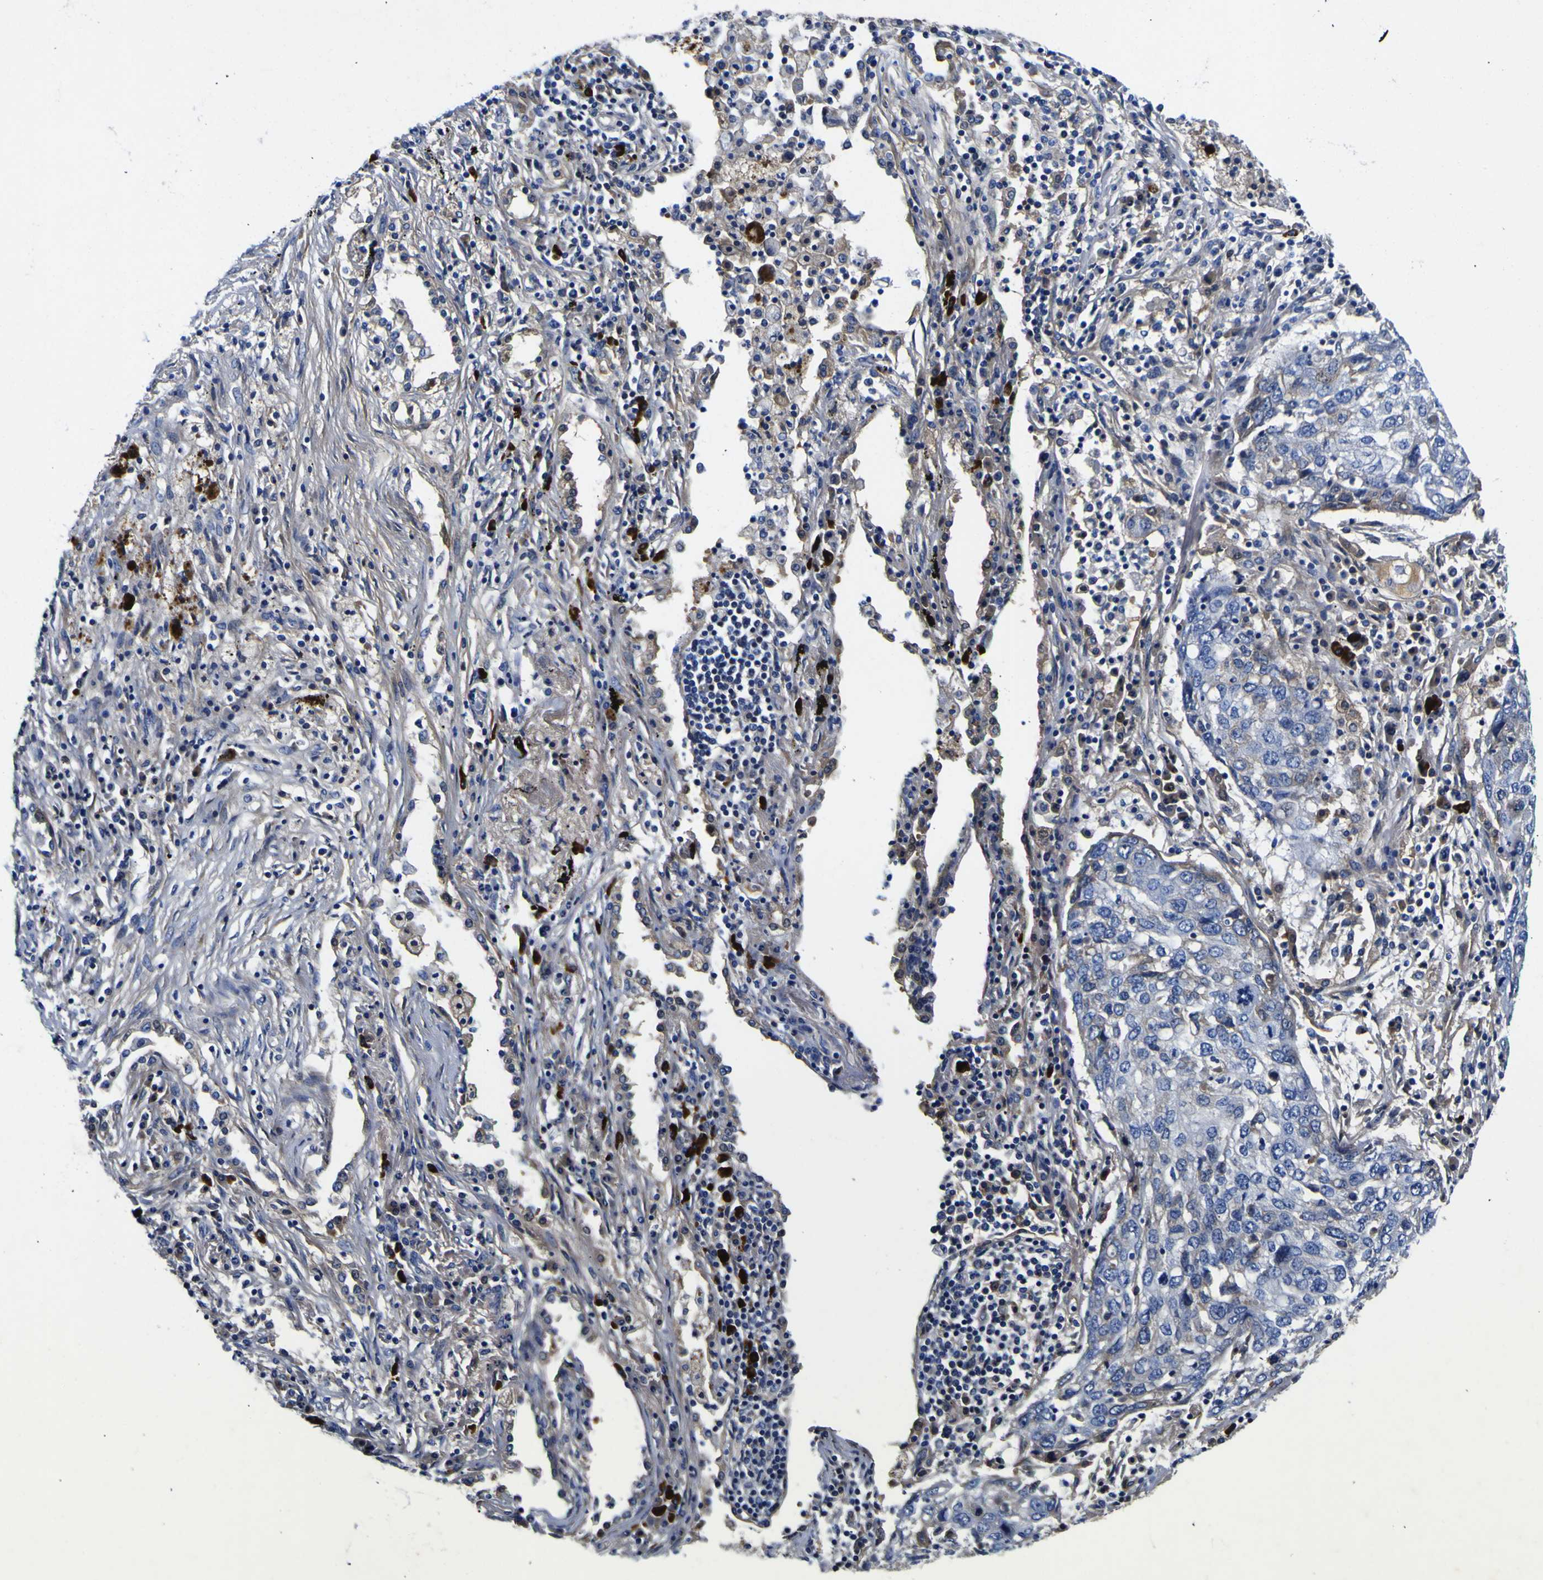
{"staining": {"intensity": "negative", "quantity": "none", "location": "none"}, "tissue": "lung cancer", "cell_type": "Tumor cells", "image_type": "cancer", "snomed": [{"axis": "morphology", "description": "Squamous cell carcinoma, NOS"}, {"axis": "topography", "description": "Lung"}], "caption": "The photomicrograph displays no significant expression in tumor cells of lung cancer.", "gene": "VASN", "patient": {"sex": "female", "age": 63}}